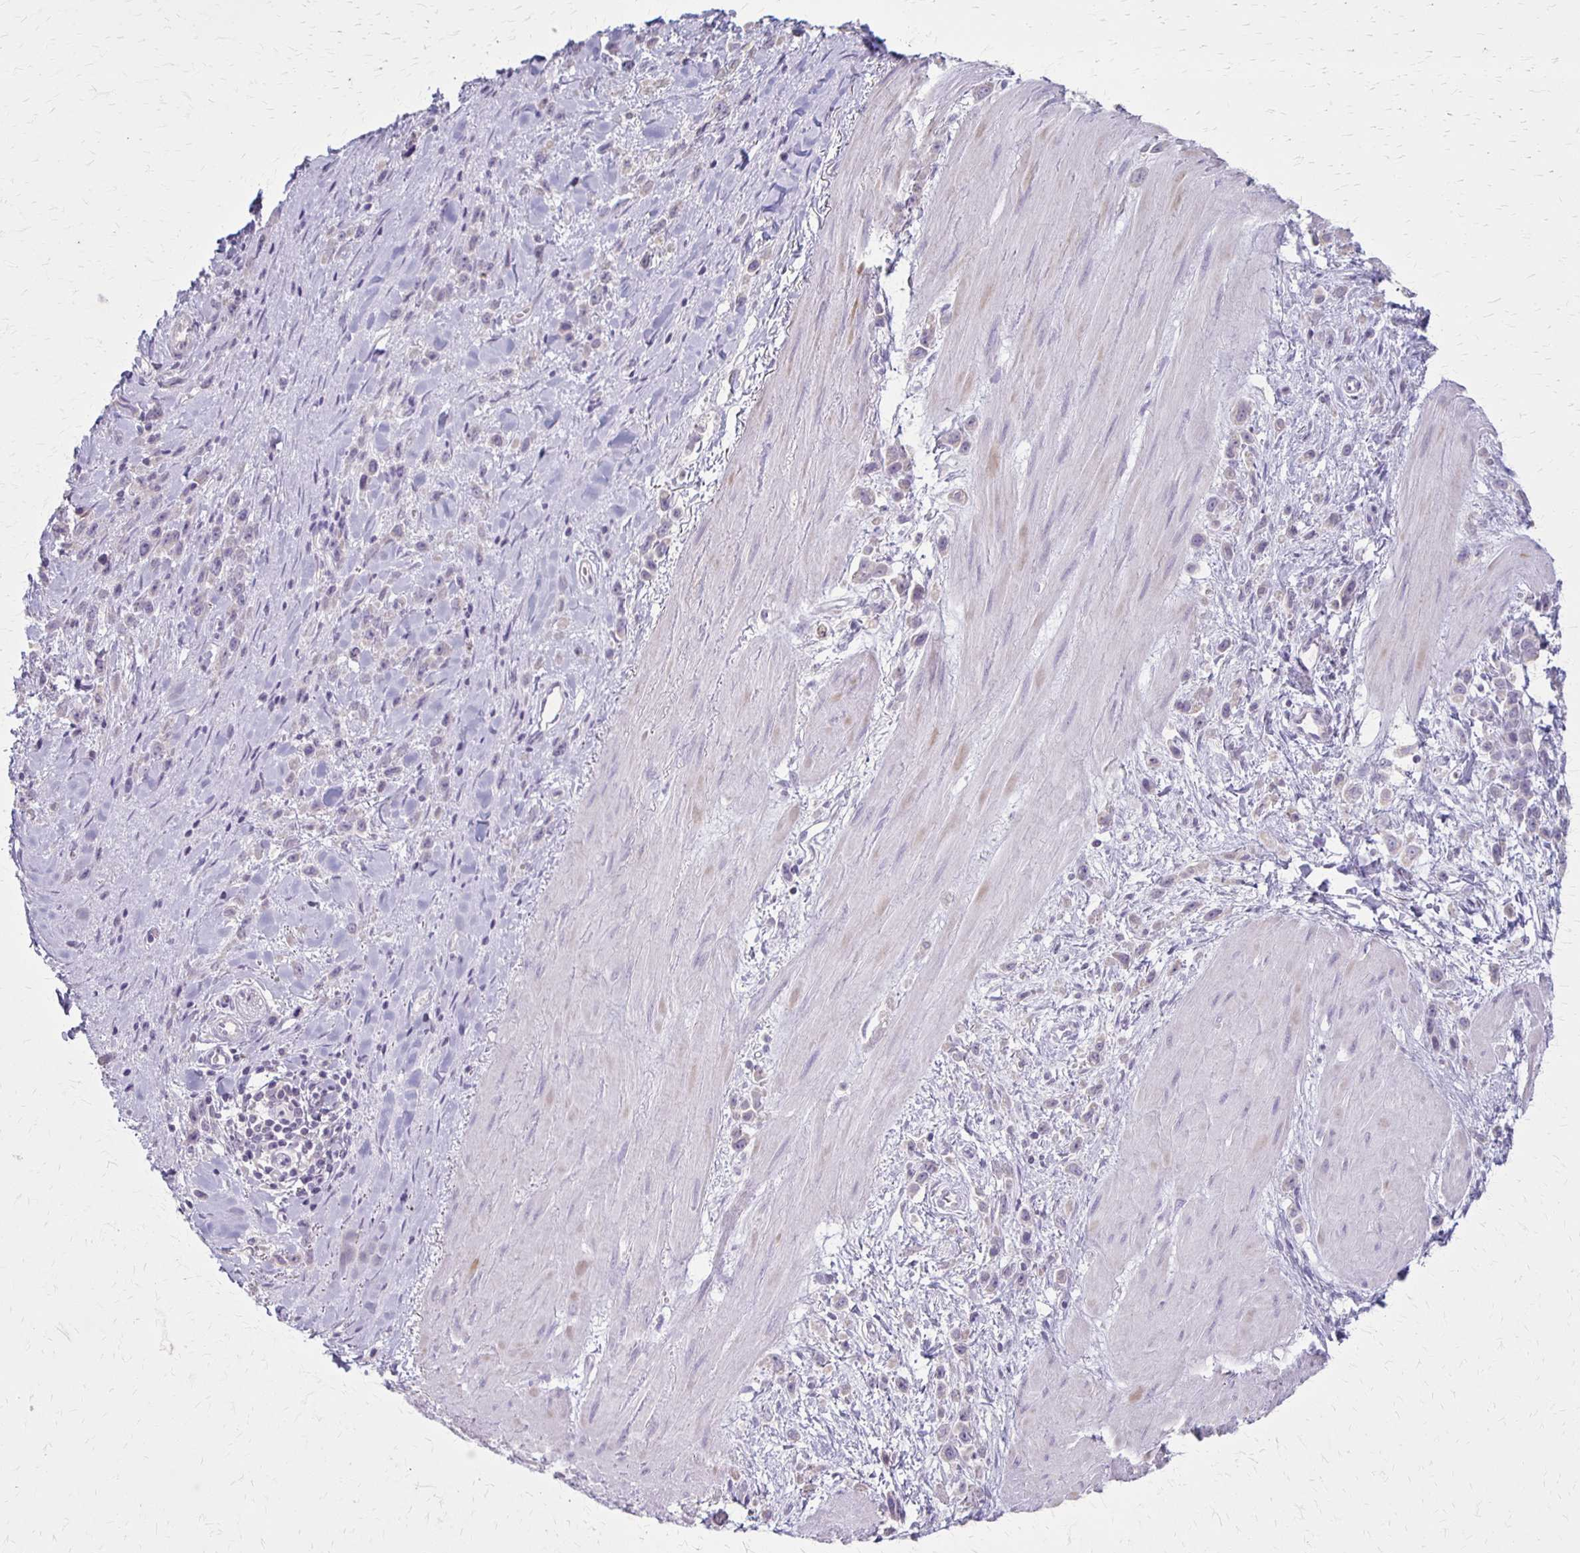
{"staining": {"intensity": "negative", "quantity": "none", "location": "none"}, "tissue": "stomach cancer", "cell_type": "Tumor cells", "image_type": "cancer", "snomed": [{"axis": "morphology", "description": "Adenocarcinoma, NOS"}, {"axis": "topography", "description": "Stomach"}], "caption": "DAB immunohistochemical staining of adenocarcinoma (stomach) exhibits no significant staining in tumor cells. (Stains: DAB immunohistochemistry with hematoxylin counter stain, Microscopy: brightfield microscopy at high magnification).", "gene": "SLC35E2B", "patient": {"sex": "male", "age": 47}}